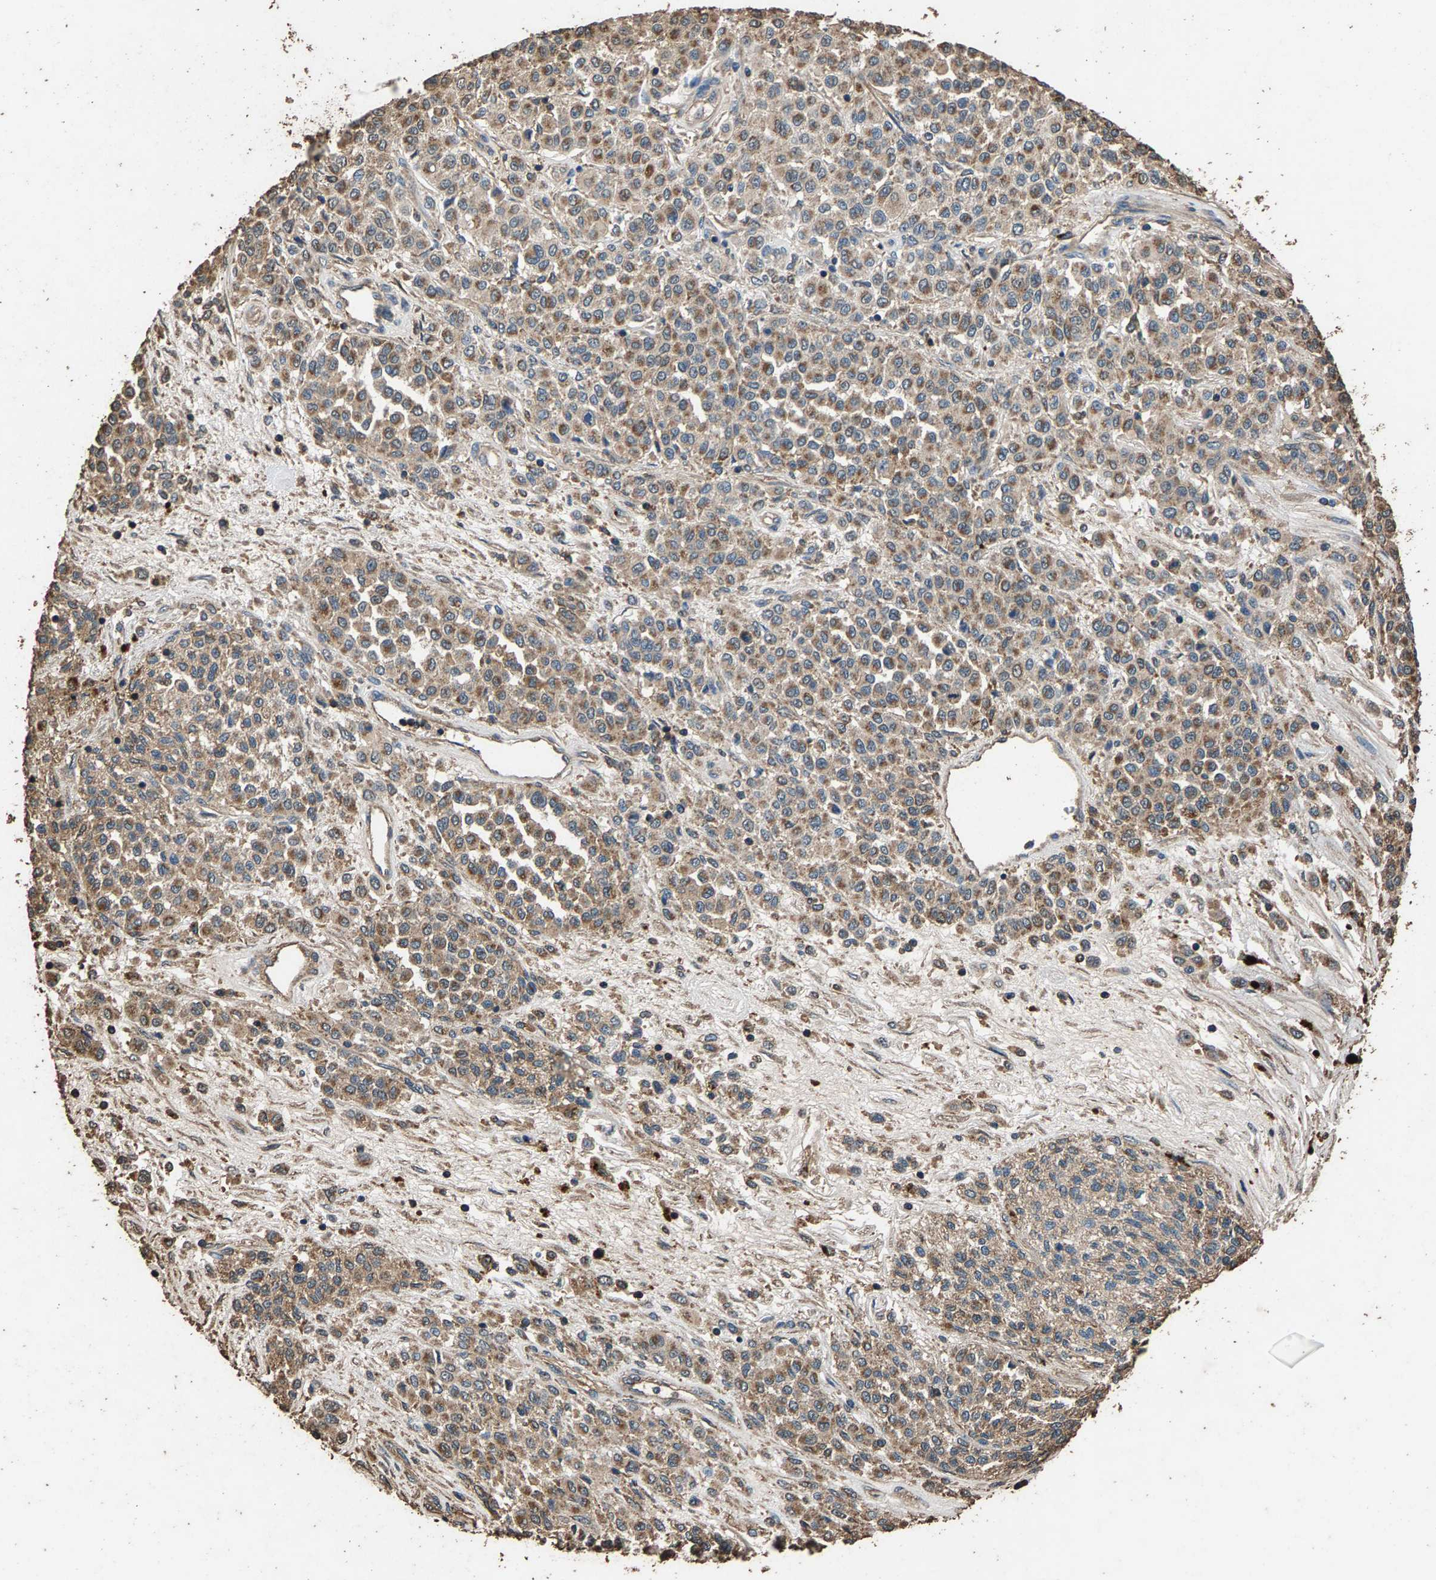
{"staining": {"intensity": "weak", "quantity": ">75%", "location": "cytoplasmic/membranous"}, "tissue": "melanoma", "cell_type": "Tumor cells", "image_type": "cancer", "snomed": [{"axis": "morphology", "description": "Malignant melanoma, Metastatic site"}, {"axis": "topography", "description": "Pancreas"}], "caption": "High-power microscopy captured an immunohistochemistry photomicrograph of malignant melanoma (metastatic site), revealing weak cytoplasmic/membranous positivity in about >75% of tumor cells.", "gene": "MRPL27", "patient": {"sex": "female", "age": 30}}